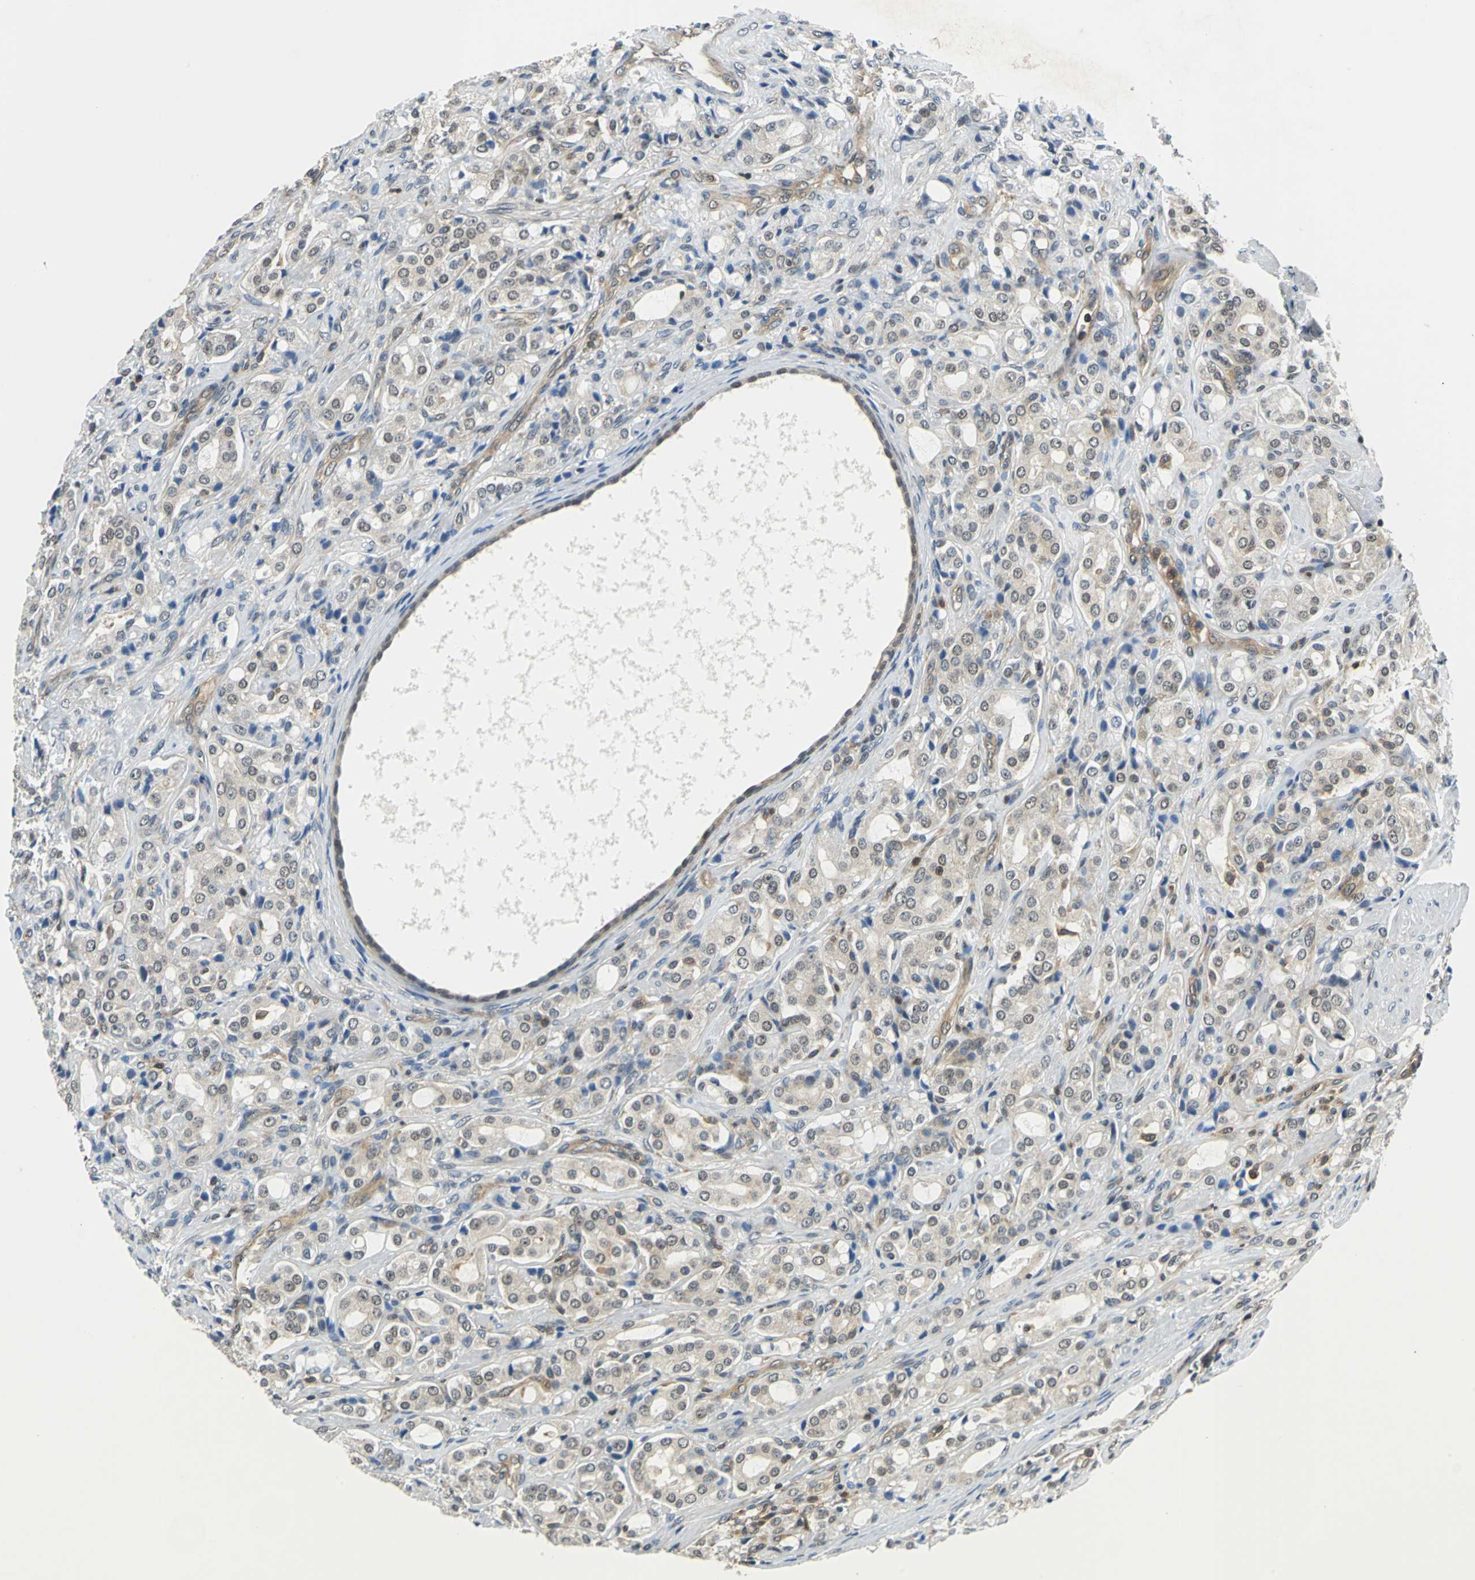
{"staining": {"intensity": "weak", "quantity": "25%-75%", "location": "cytoplasmic/membranous,nuclear"}, "tissue": "prostate cancer", "cell_type": "Tumor cells", "image_type": "cancer", "snomed": [{"axis": "morphology", "description": "Adenocarcinoma, High grade"}, {"axis": "topography", "description": "Prostate"}], "caption": "An immunohistochemistry (IHC) histopathology image of neoplastic tissue is shown. Protein staining in brown highlights weak cytoplasmic/membranous and nuclear positivity in prostate cancer (adenocarcinoma (high-grade)) within tumor cells. (DAB IHC with brightfield microscopy, high magnification).", "gene": "ARPC3", "patient": {"sex": "male", "age": 72}}